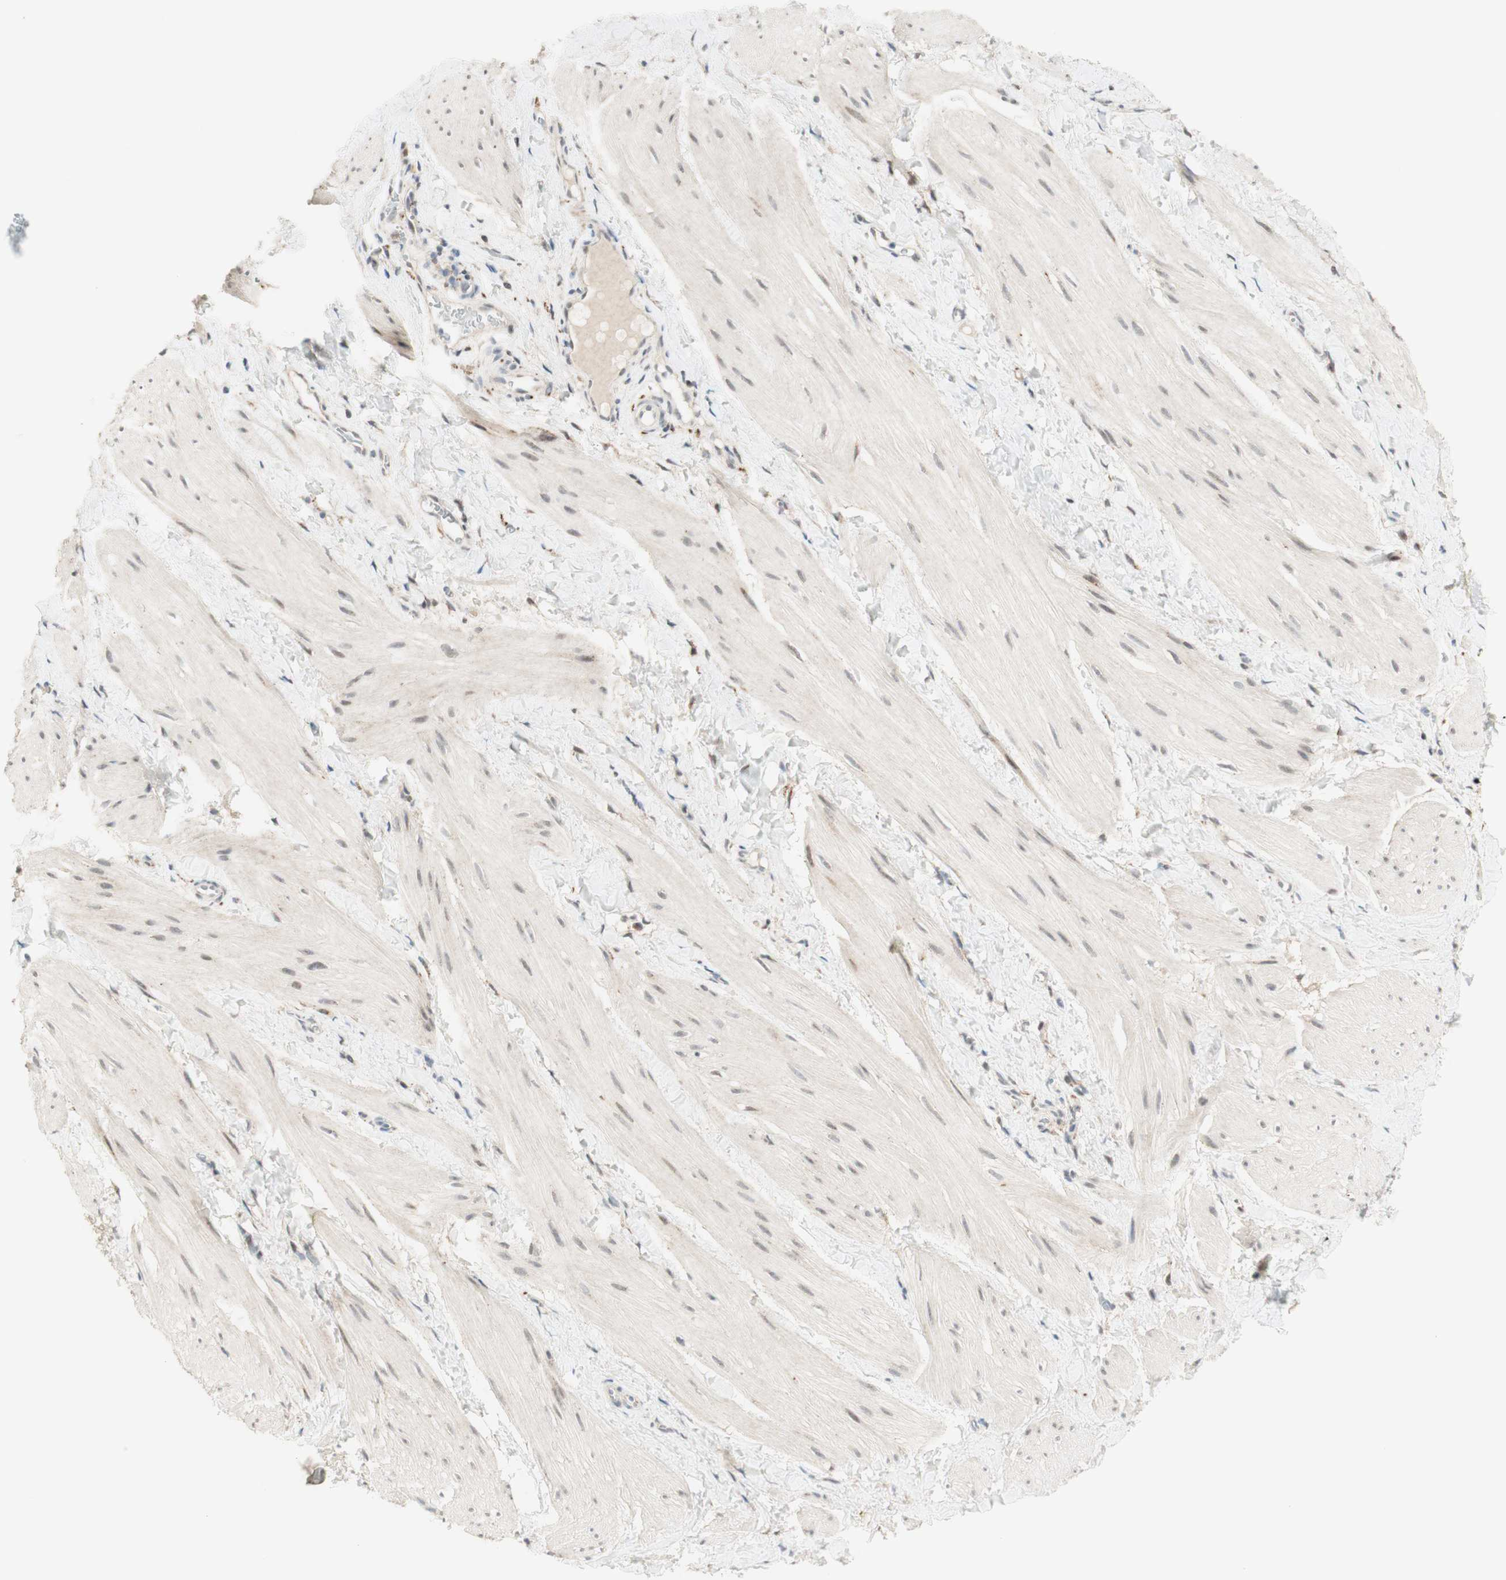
{"staining": {"intensity": "negative", "quantity": "none", "location": "none"}, "tissue": "smooth muscle", "cell_type": "Smooth muscle cells", "image_type": "normal", "snomed": [{"axis": "morphology", "description": "Normal tissue, NOS"}, {"axis": "topography", "description": "Smooth muscle"}], "caption": "Immunohistochemistry histopathology image of unremarkable smooth muscle: human smooth muscle stained with DAB (3,3'-diaminobenzidine) demonstrates no significant protein expression in smooth muscle cells. Nuclei are stained in blue.", "gene": "GAPT", "patient": {"sex": "male", "age": 16}}